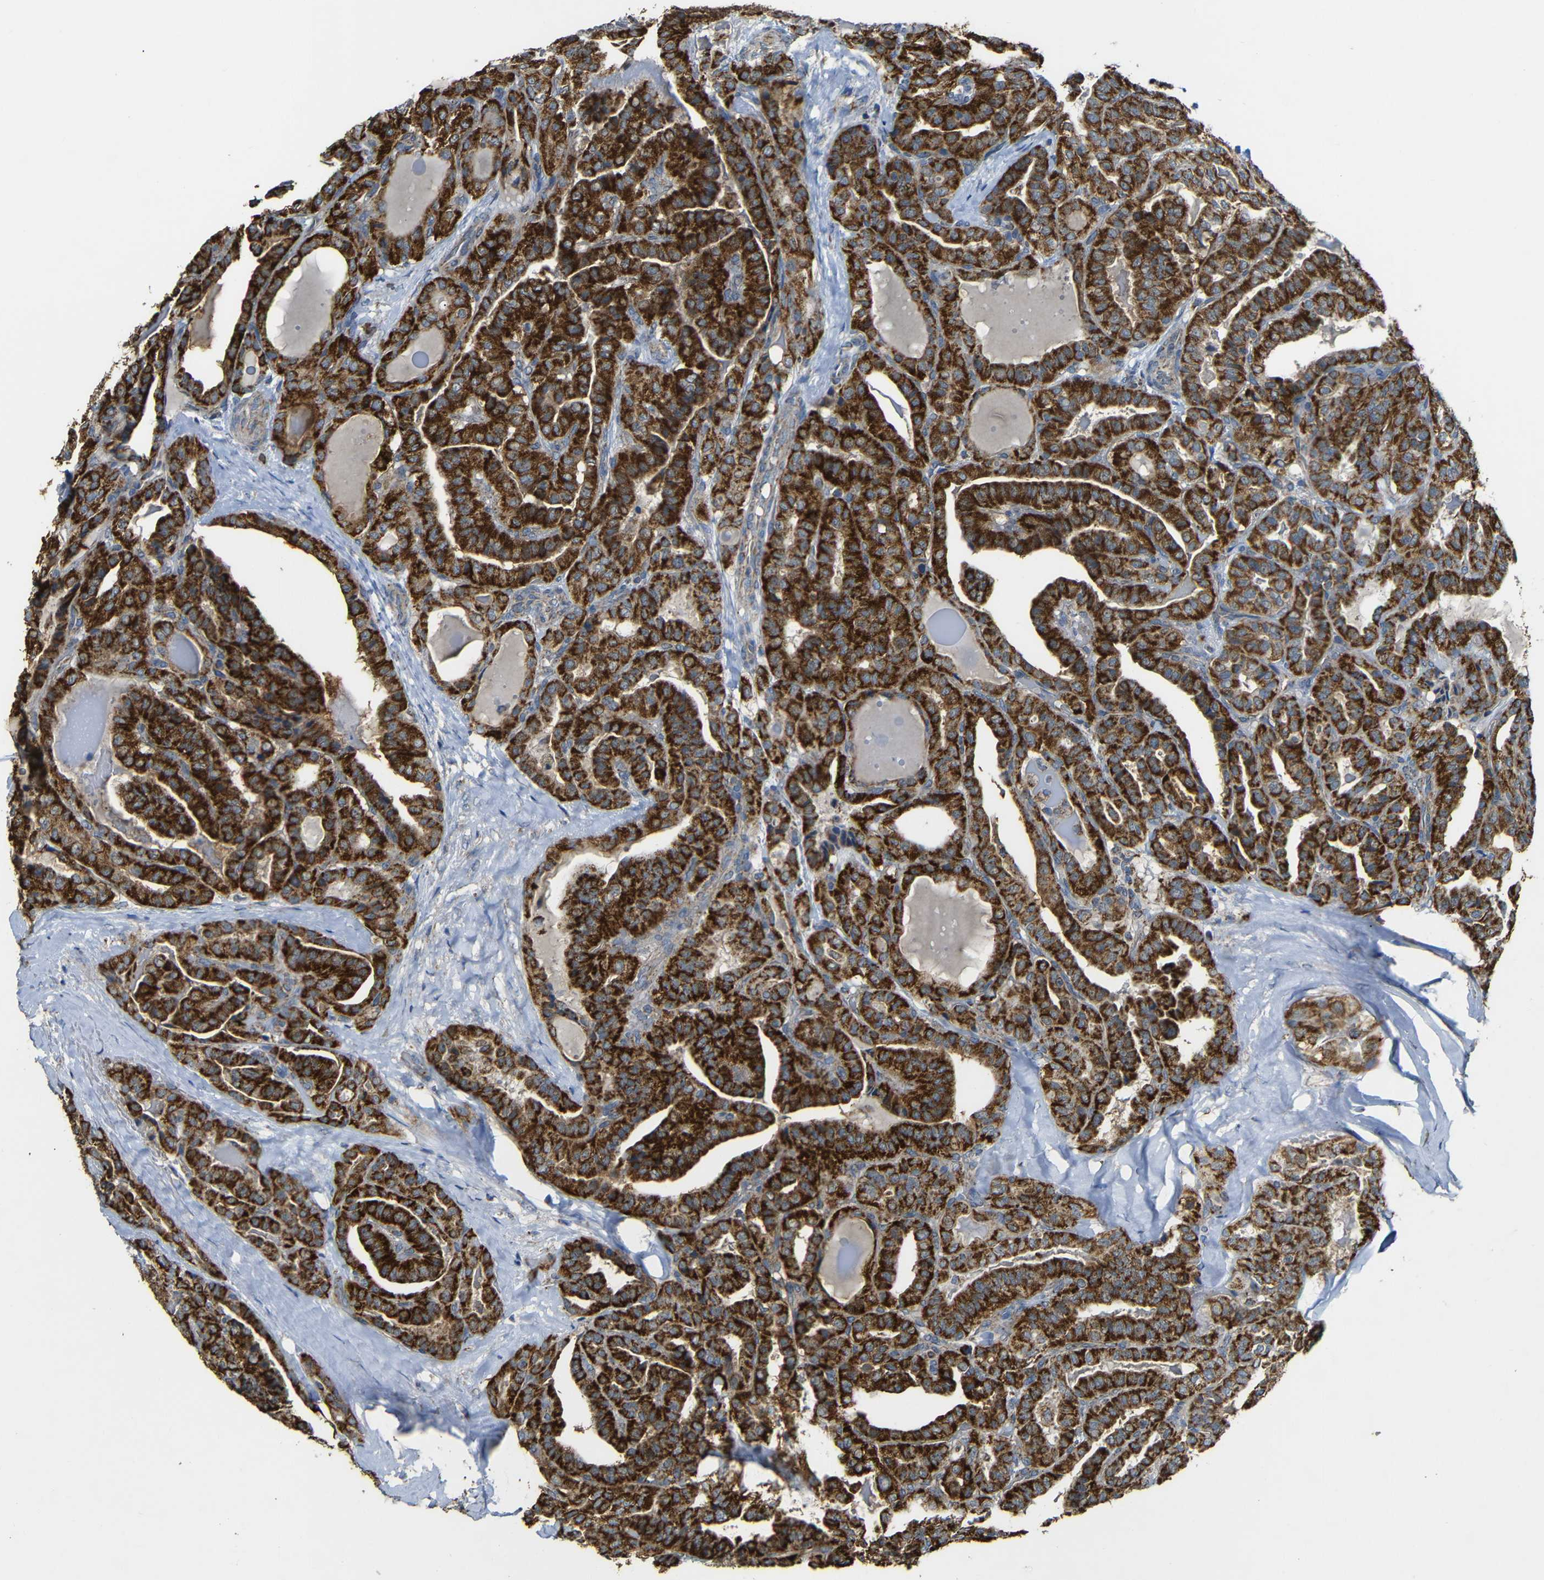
{"staining": {"intensity": "strong", "quantity": ">75%", "location": "cytoplasmic/membranous"}, "tissue": "thyroid cancer", "cell_type": "Tumor cells", "image_type": "cancer", "snomed": [{"axis": "morphology", "description": "Papillary adenocarcinoma, NOS"}, {"axis": "topography", "description": "Thyroid gland"}], "caption": "The histopathology image exhibits a brown stain indicating the presence of a protein in the cytoplasmic/membranous of tumor cells in thyroid cancer (papillary adenocarcinoma). The staining is performed using DAB (3,3'-diaminobenzidine) brown chromogen to label protein expression. The nuclei are counter-stained blue using hematoxylin.", "gene": "NR3C2", "patient": {"sex": "male", "age": 77}}